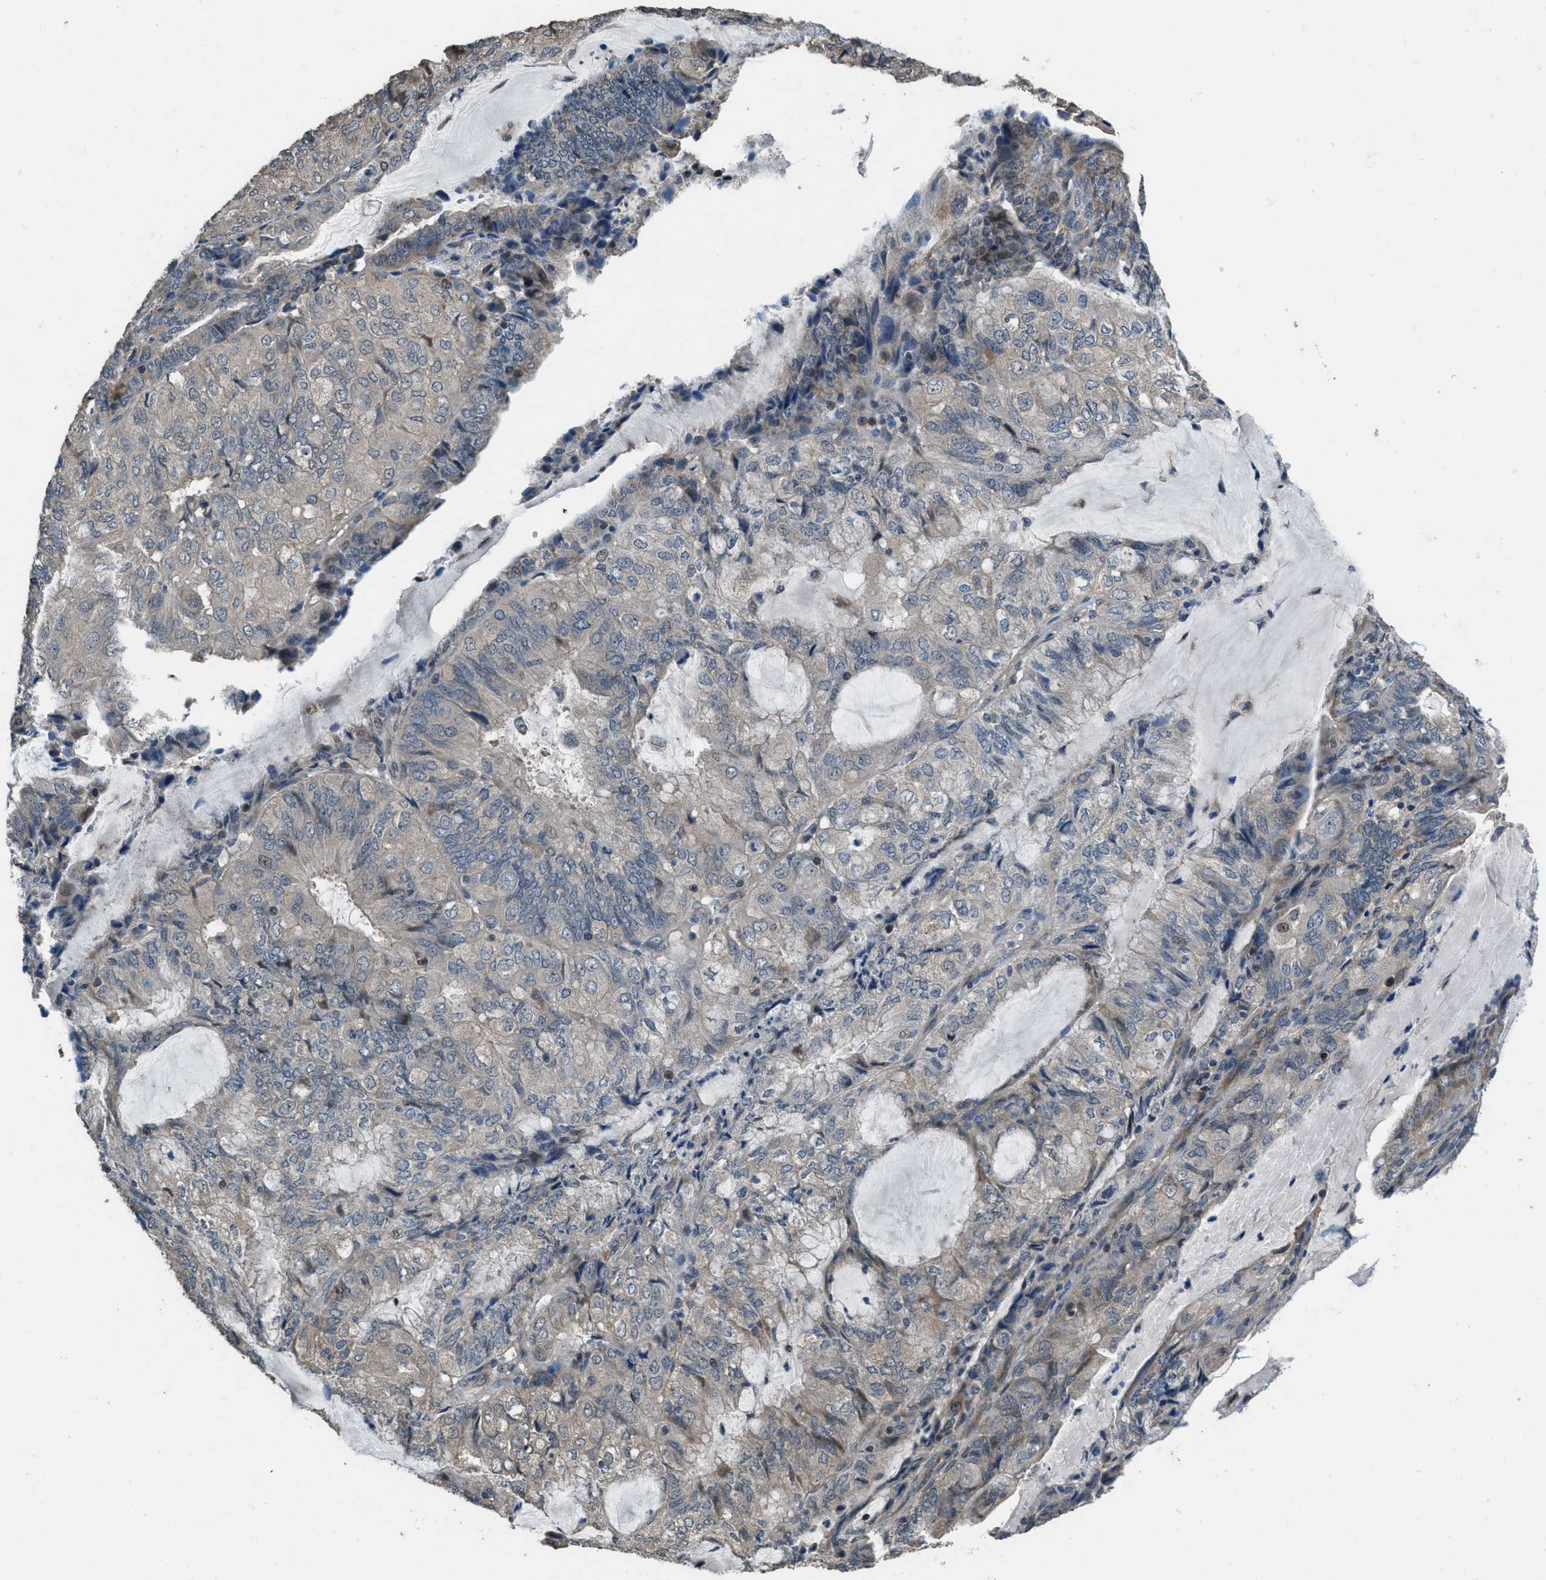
{"staining": {"intensity": "negative", "quantity": "none", "location": "none"}, "tissue": "endometrial cancer", "cell_type": "Tumor cells", "image_type": "cancer", "snomed": [{"axis": "morphology", "description": "Adenocarcinoma, NOS"}, {"axis": "topography", "description": "Endometrium"}], "caption": "A histopathology image of endometrial cancer stained for a protein reveals no brown staining in tumor cells.", "gene": "NAT1", "patient": {"sex": "female", "age": 81}}